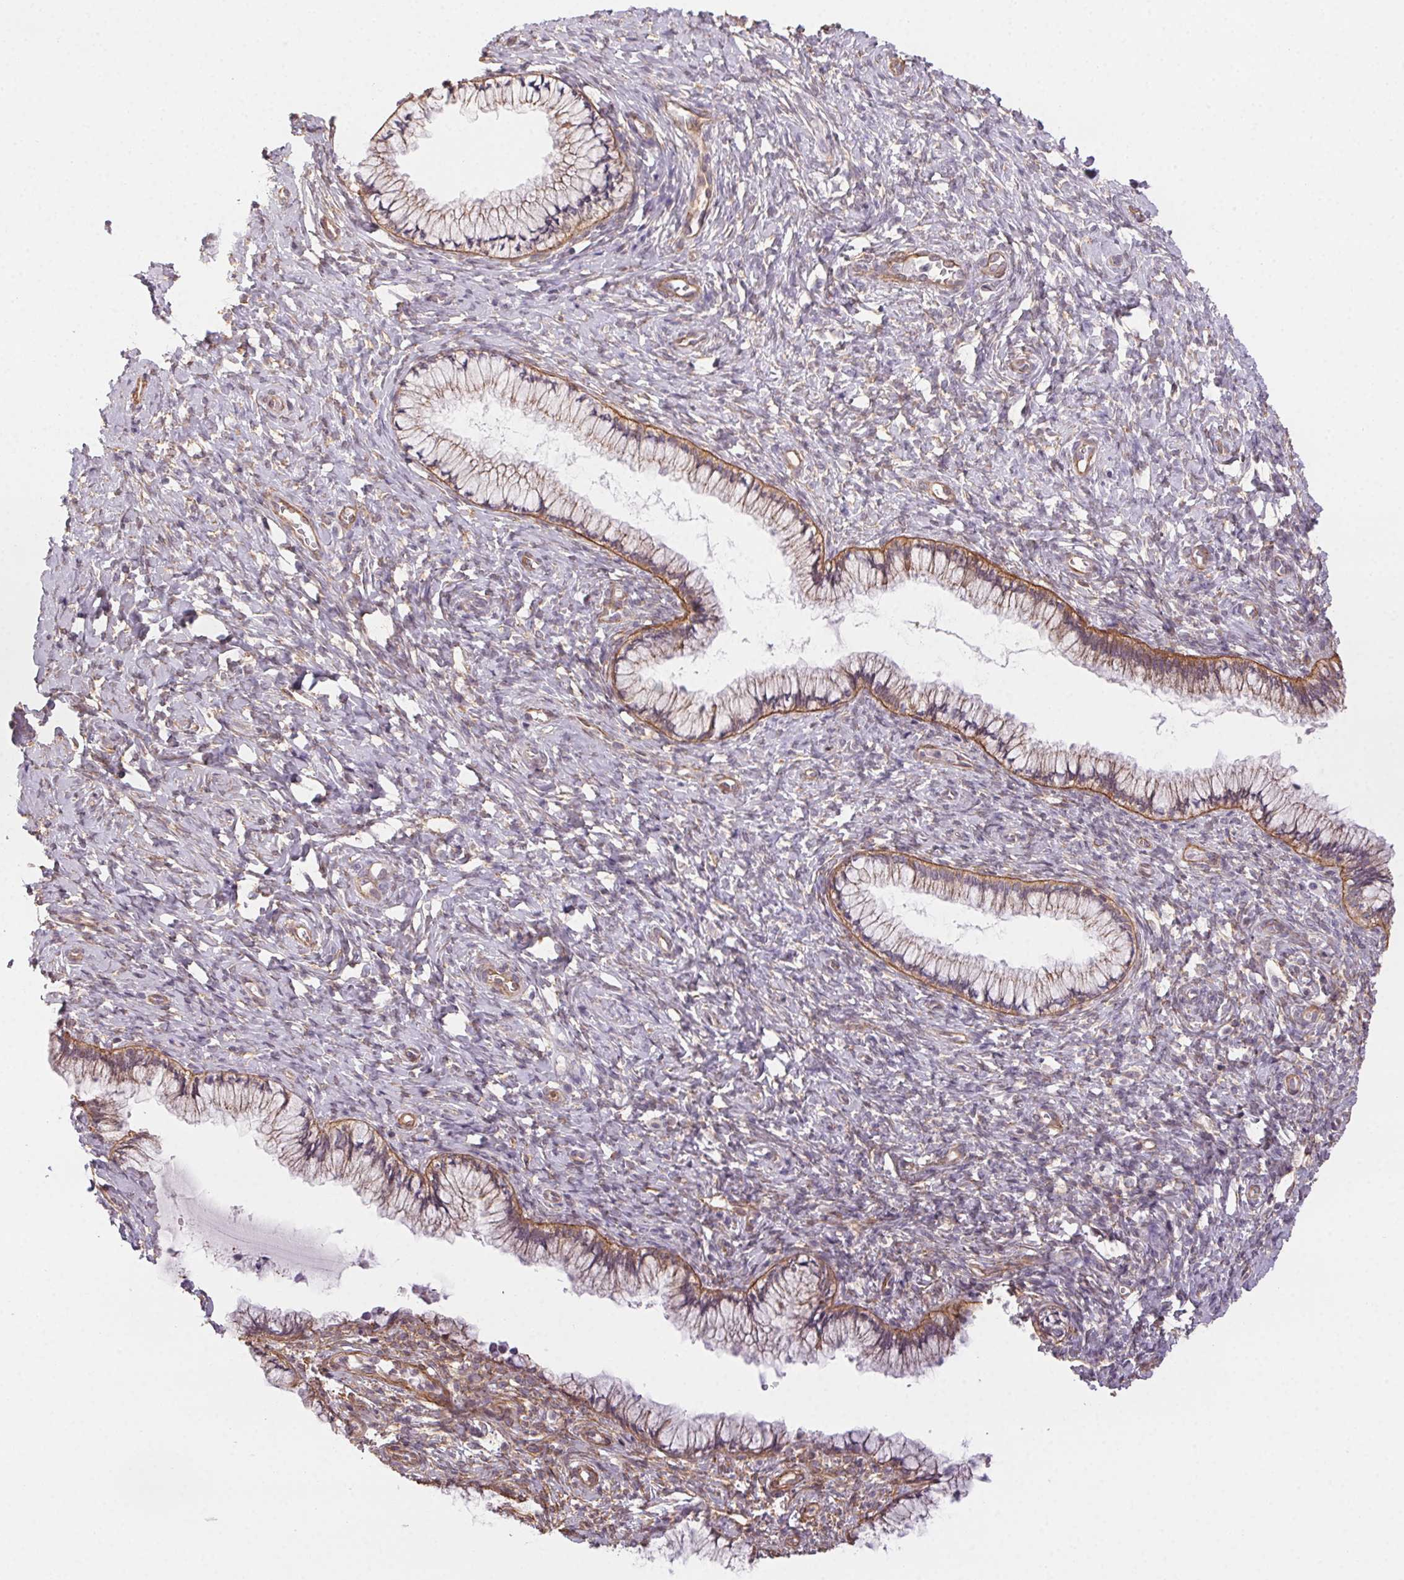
{"staining": {"intensity": "negative", "quantity": "none", "location": "none"}, "tissue": "cervix", "cell_type": "Glandular cells", "image_type": "normal", "snomed": [{"axis": "morphology", "description": "Normal tissue, NOS"}, {"axis": "topography", "description": "Cervix"}], "caption": "Human cervix stained for a protein using immunohistochemistry demonstrates no positivity in glandular cells.", "gene": "PLA2G4F", "patient": {"sex": "female", "age": 37}}